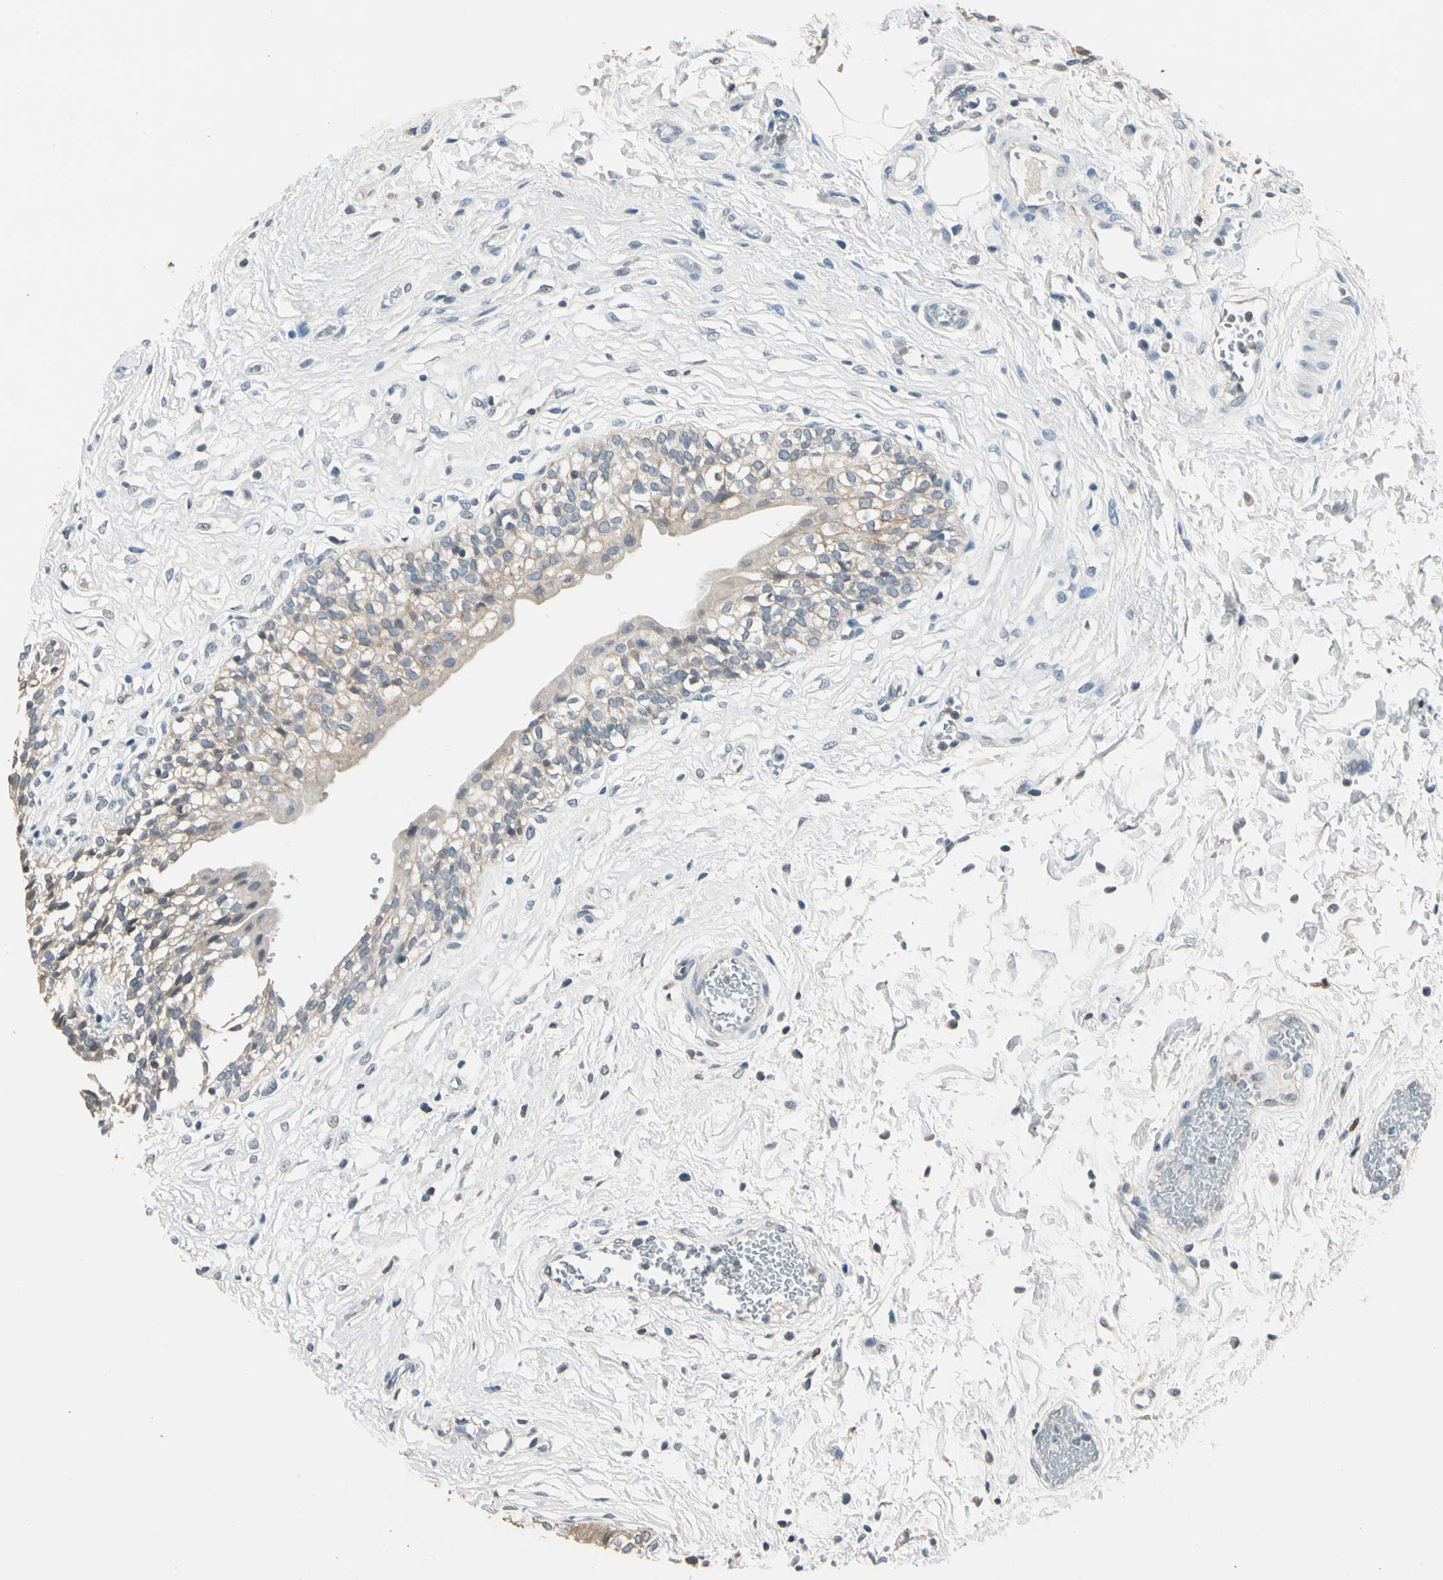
{"staining": {"intensity": "moderate", "quantity": ">75%", "location": "cytoplasmic/membranous"}, "tissue": "urinary bladder", "cell_type": "Urothelial cells", "image_type": "normal", "snomed": [{"axis": "morphology", "description": "Adenocarcinoma, NOS"}, {"axis": "topography", "description": "Urinary bladder"}], "caption": "A micrograph of urinary bladder stained for a protein shows moderate cytoplasmic/membranous brown staining in urothelial cells.", "gene": "MAP3K7", "patient": {"sex": "male", "age": 61}}